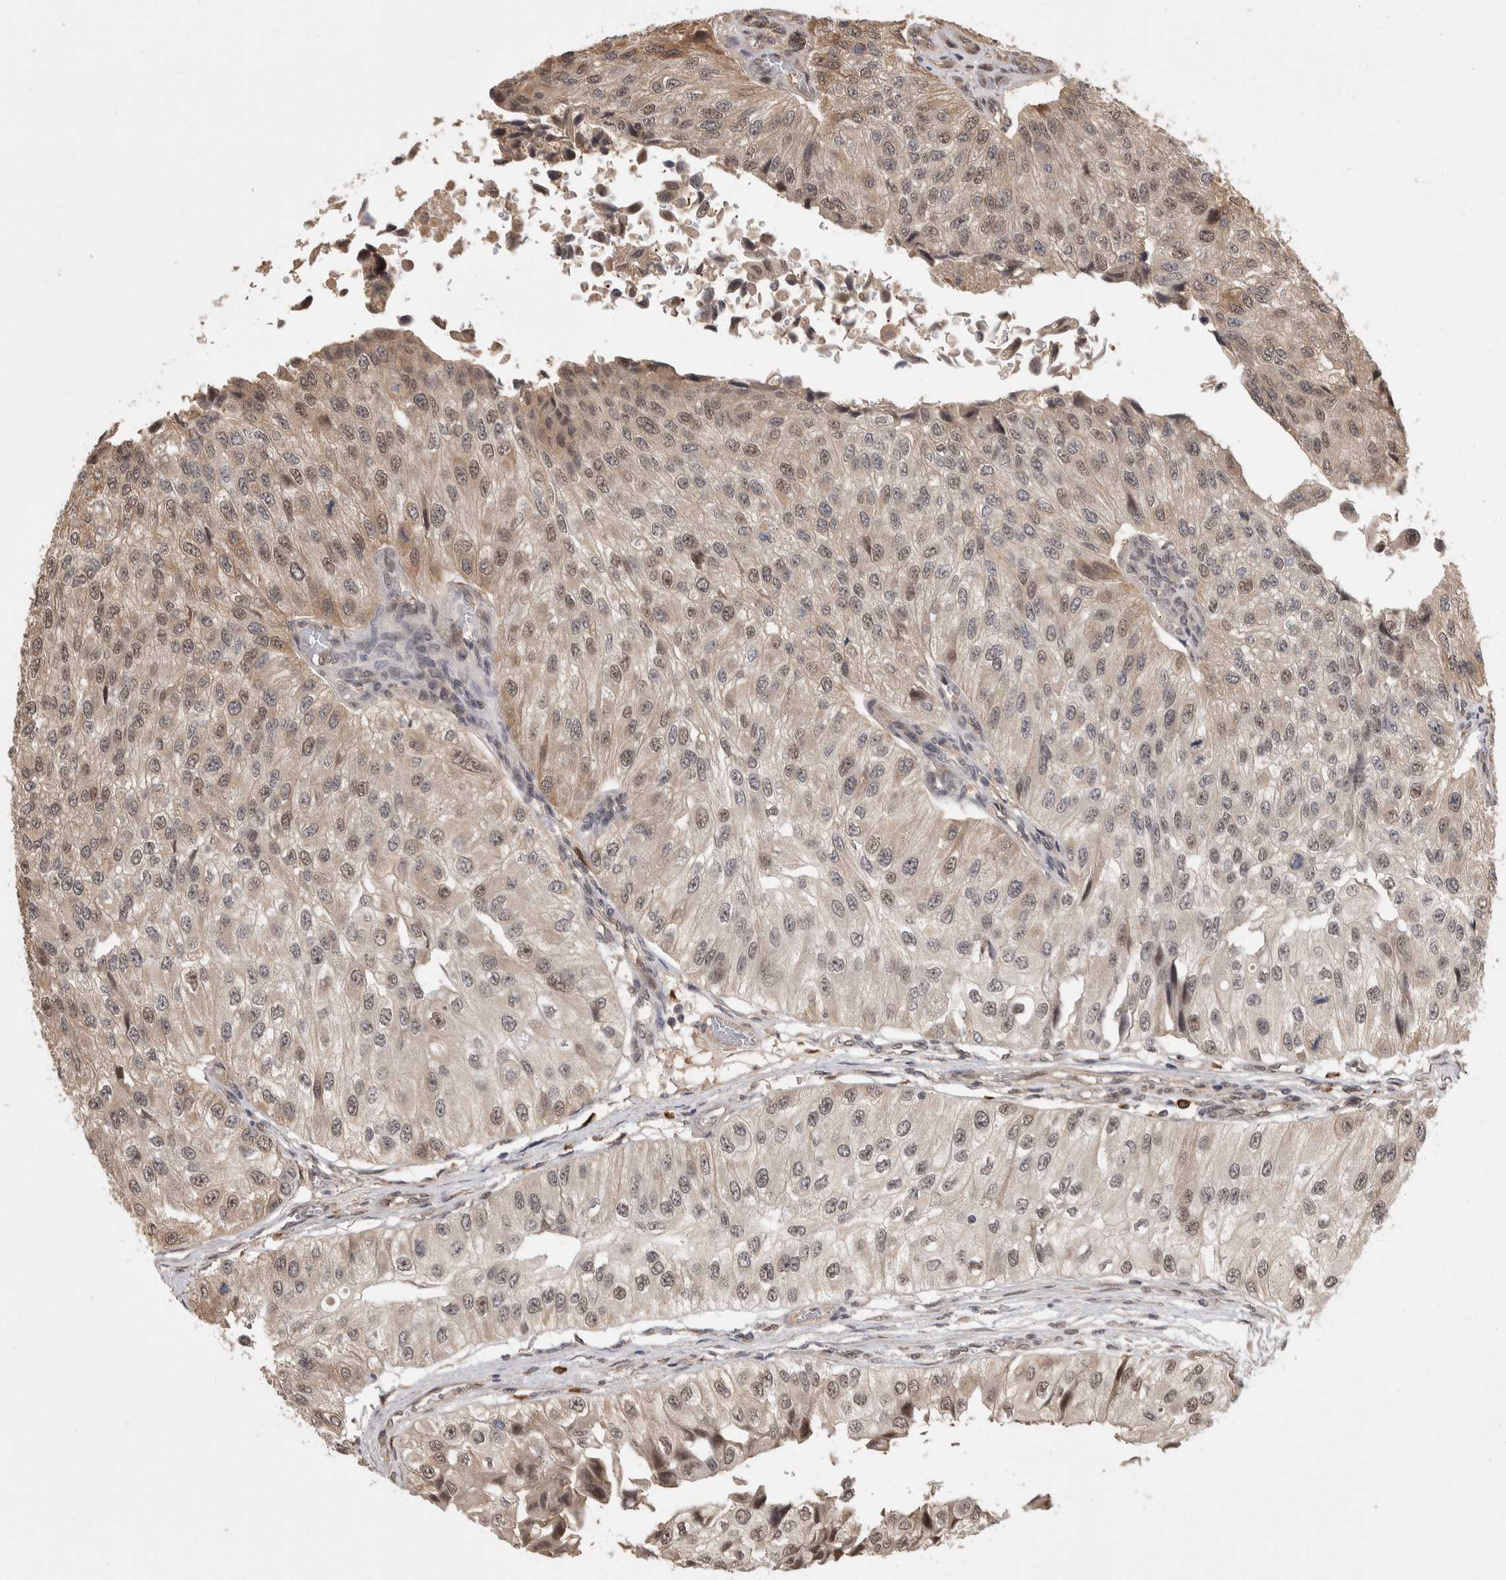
{"staining": {"intensity": "weak", "quantity": "25%-75%", "location": "nuclear"}, "tissue": "urothelial cancer", "cell_type": "Tumor cells", "image_type": "cancer", "snomed": [{"axis": "morphology", "description": "Urothelial carcinoma, High grade"}, {"axis": "topography", "description": "Kidney"}, {"axis": "topography", "description": "Urinary bladder"}], "caption": "Human urothelial cancer stained with a brown dye displays weak nuclear positive expression in about 25%-75% of tumor cells.", "gene": "ZNF592", "patient": {"sex": "male", "age": 77}}